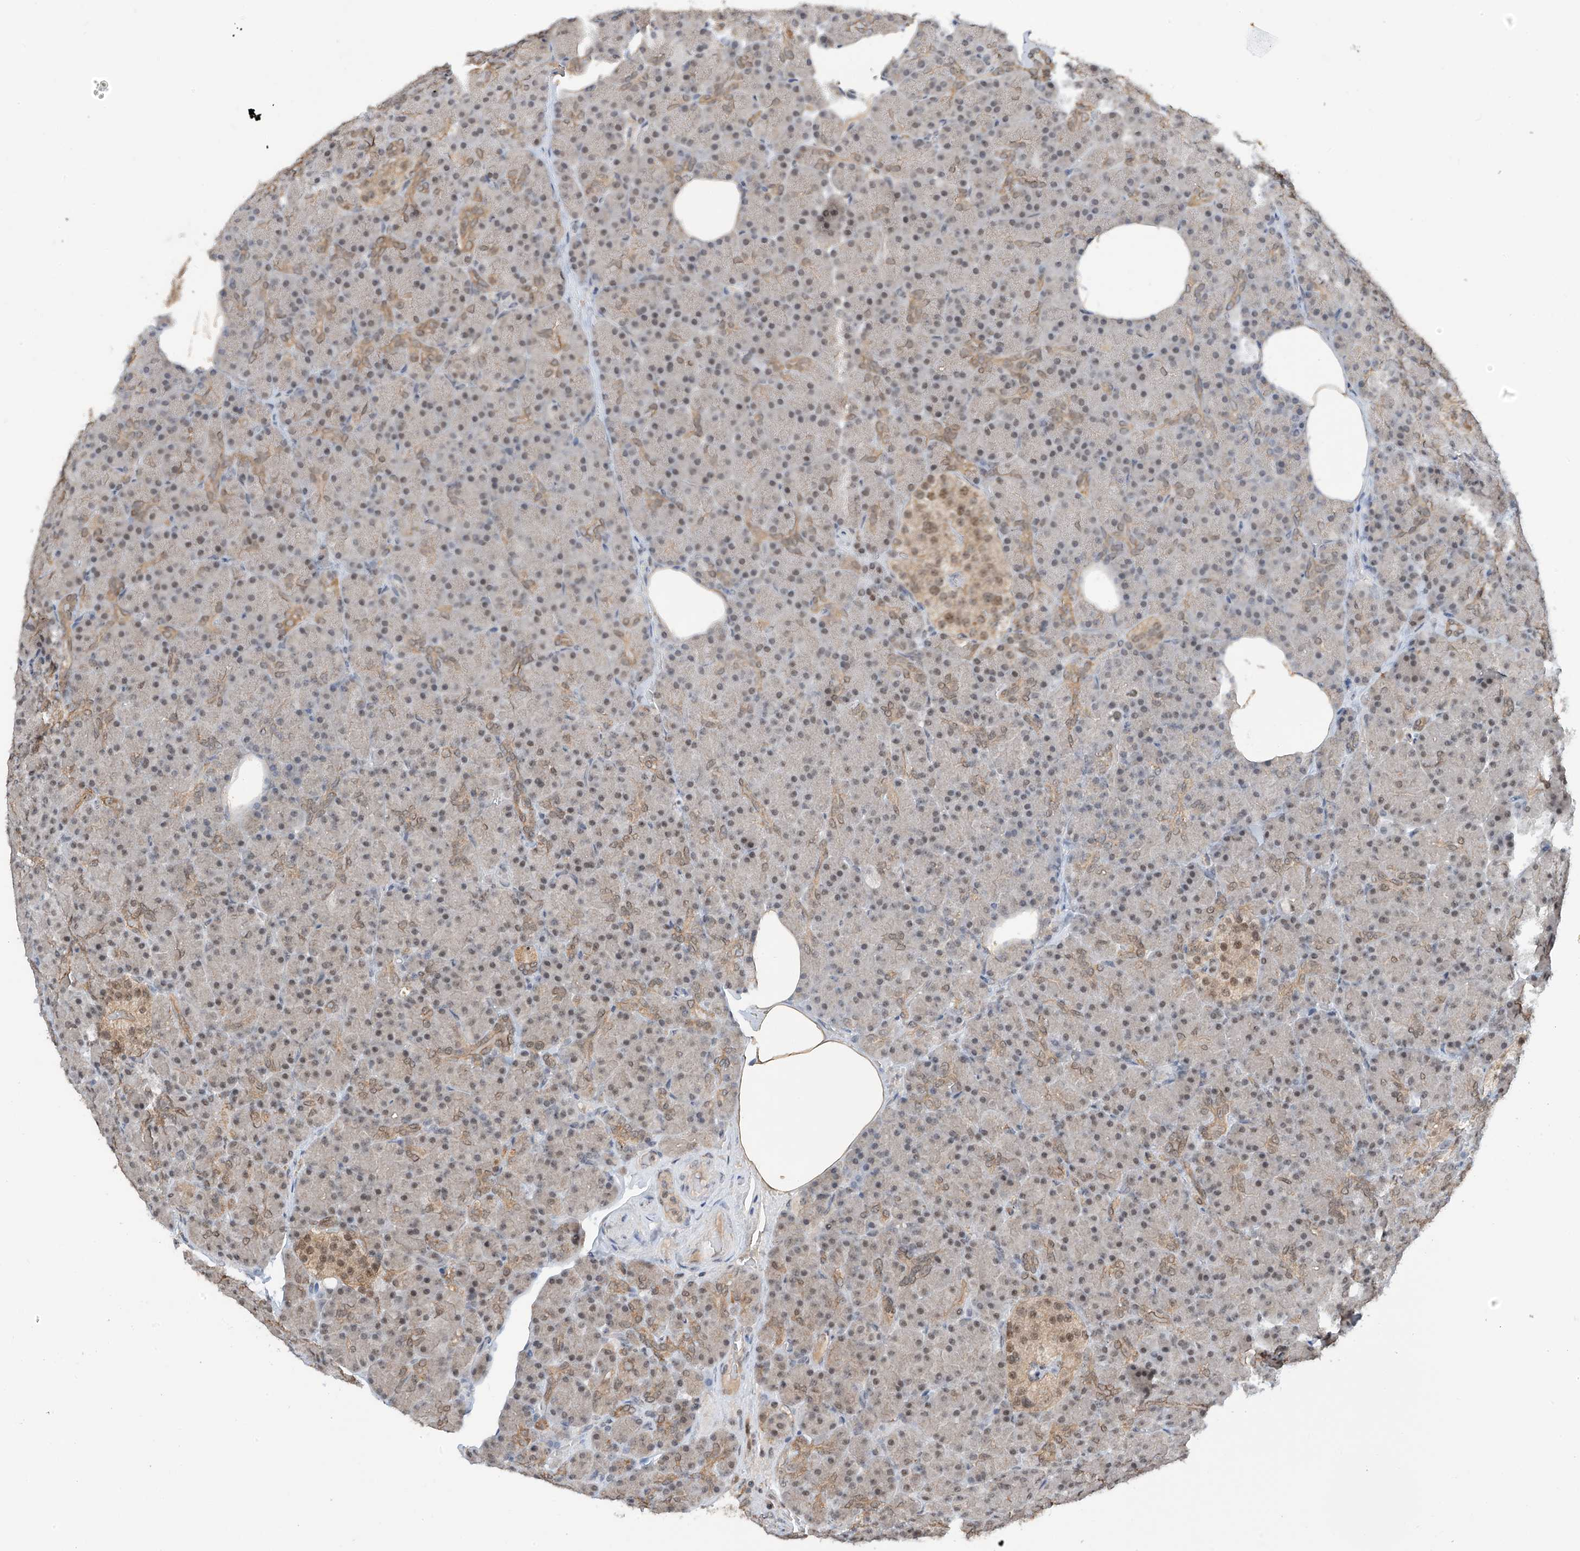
{"staining": {"intensity": "moderate", "quantity": ">75%", "location": "nuclear"}, "tissue": "pancreas", "cell_type": "Exocrine glandular cells", "image_type": "normal", "snomed": [{"axis": "morphology", "description": "Normal tissue, NOS"}, {"axis": "topography", "description": "Pancreas"}], "caption": "Moderate nuclear positivity is identified in approximately >75% of exocrine glandular cells in benign pancreas.", "gene": "RPAIN", "patient": {"sex": "female", "age": 43}}